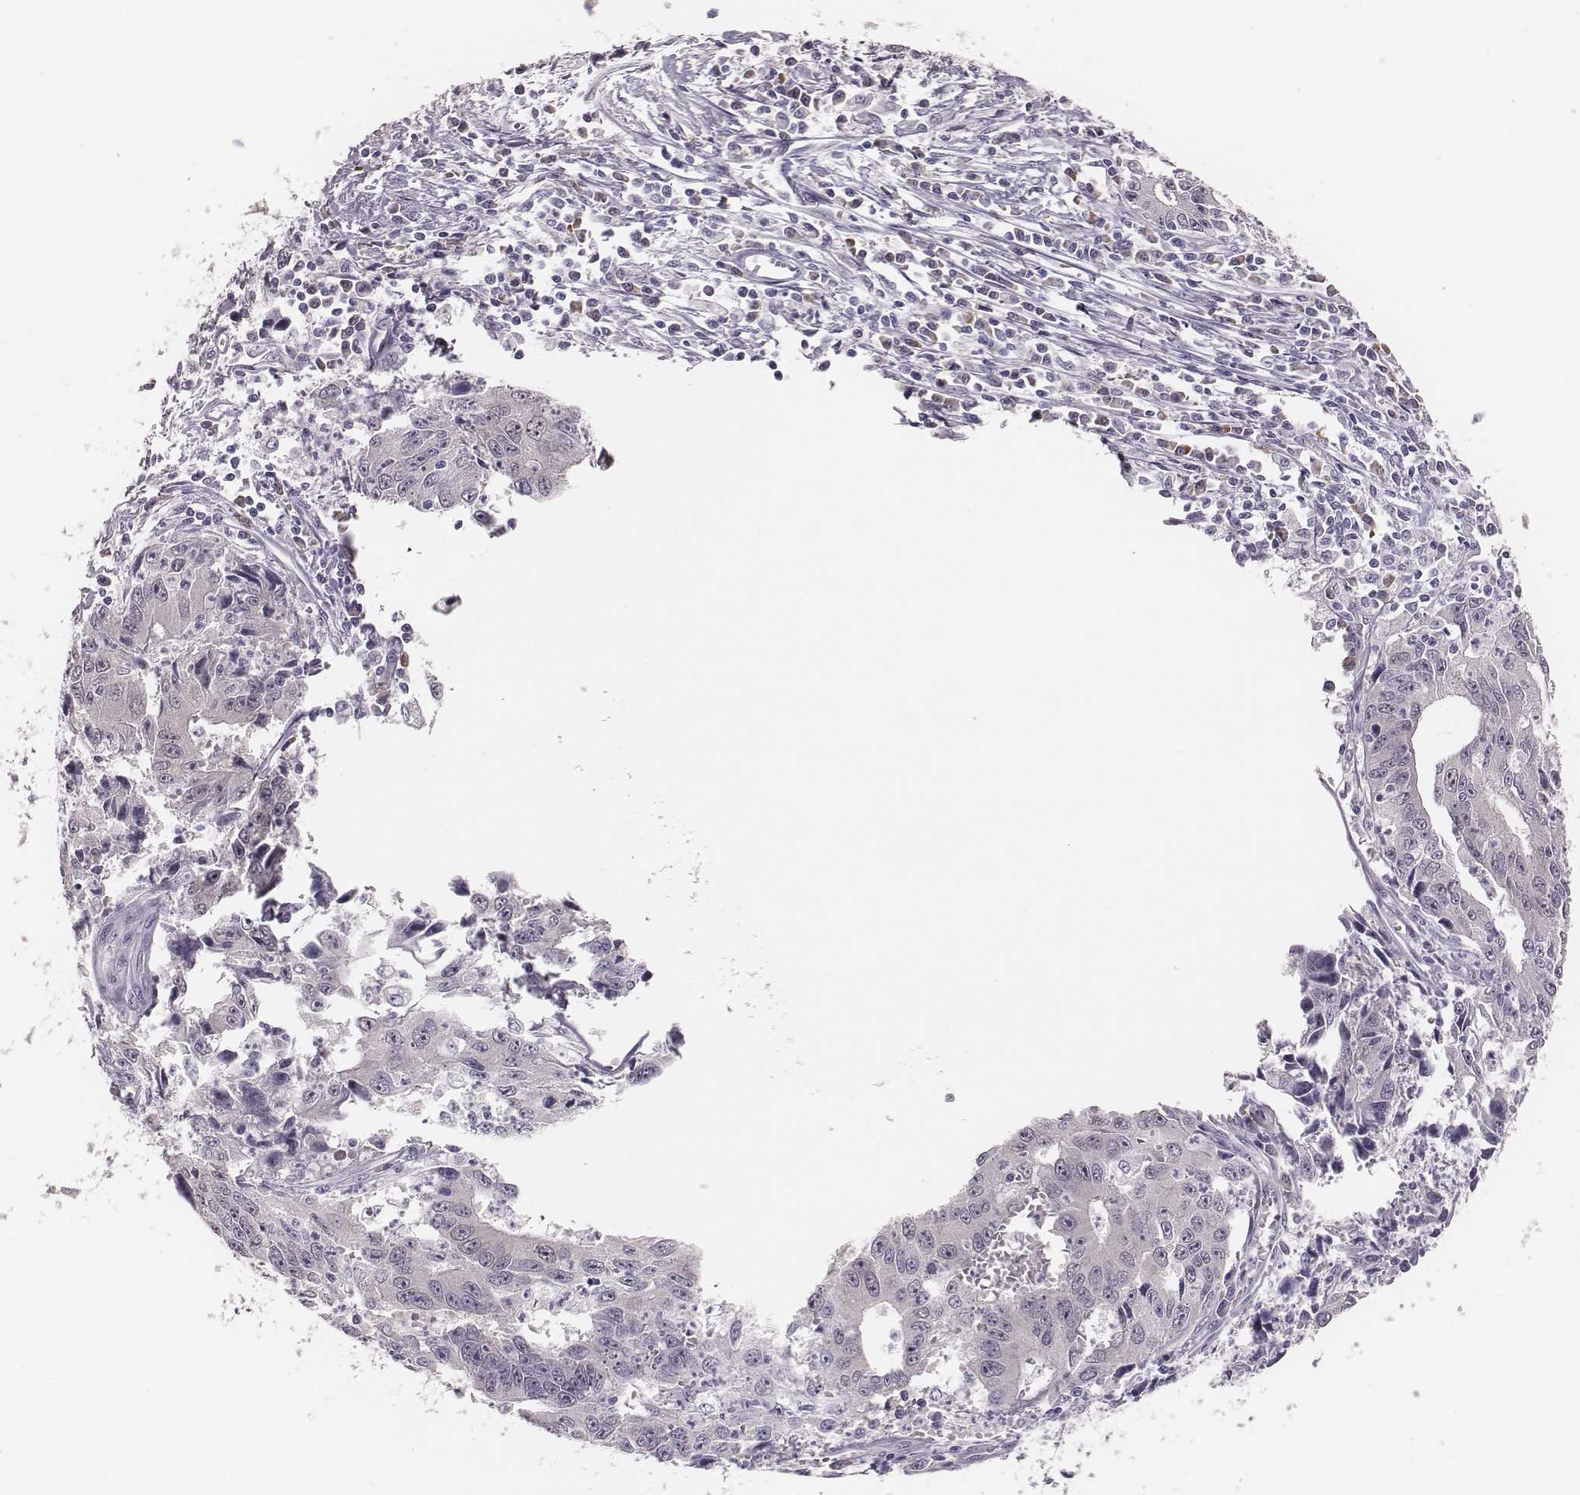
{"staining": {"intensity": "negative", "quantity": "none", "location": "none"}, "tissue": "liver cancer", "cell_type": "Tumor cells", "image_type": "cancer", "snomed": [{"axis": "morphology", "description": "Cholangiocarcinoma"}, {"axis": "topography", "description": "Liver"}], "caption": "Immunohistochemistry of liver cholangiocarcinoma displays no staining in tumor cells. Nuclei are stained in blue.", "gene": "PBK", "patient": {"sex": "male", "age": 65}}